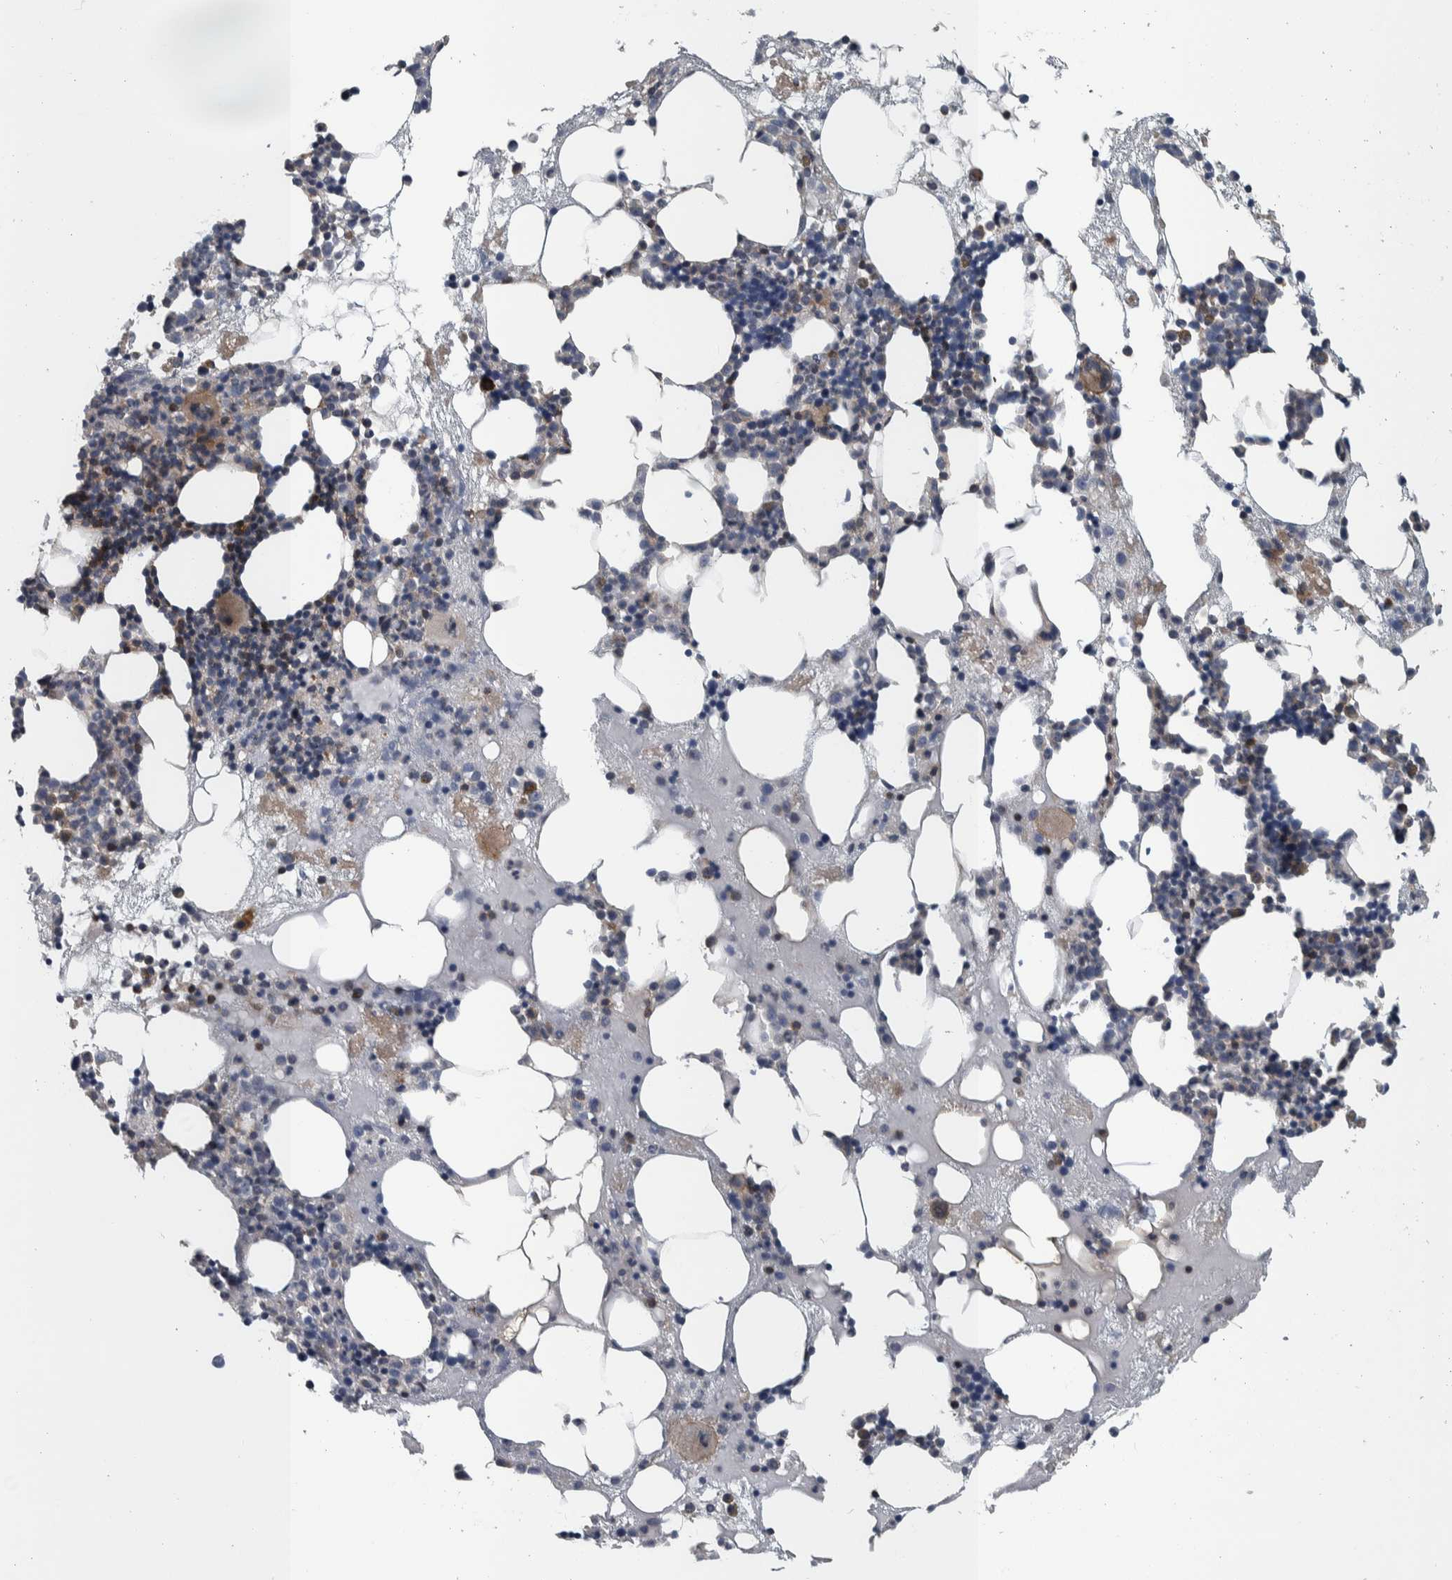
{"staining": {"intensity": "moderate", "quantity": "<25%", "location": "cytoplasmic/membranous"}, "tissue": "bone marrow", "cell_type": "Hematopoietic cells", "image_type": "normal", "snomed": [{"axis": "morphology", "description": "Normal tissue, NOS"}, {"axis": "morphology", "description": "Inflammation, NOS"}, {"axis": "topography", "description": "Bone marrow"}], "caption": "Immunohistochemistry histopathology image of unremarkable human bone marrow stained for a protein (brown), which demonstrates low levels of moderate cytoplasmic/membranous expression in approximately <25% of hematopoietic cells.", "gene": "BAIAP2L1", "patient": {"sex": "female", "age": 81}}